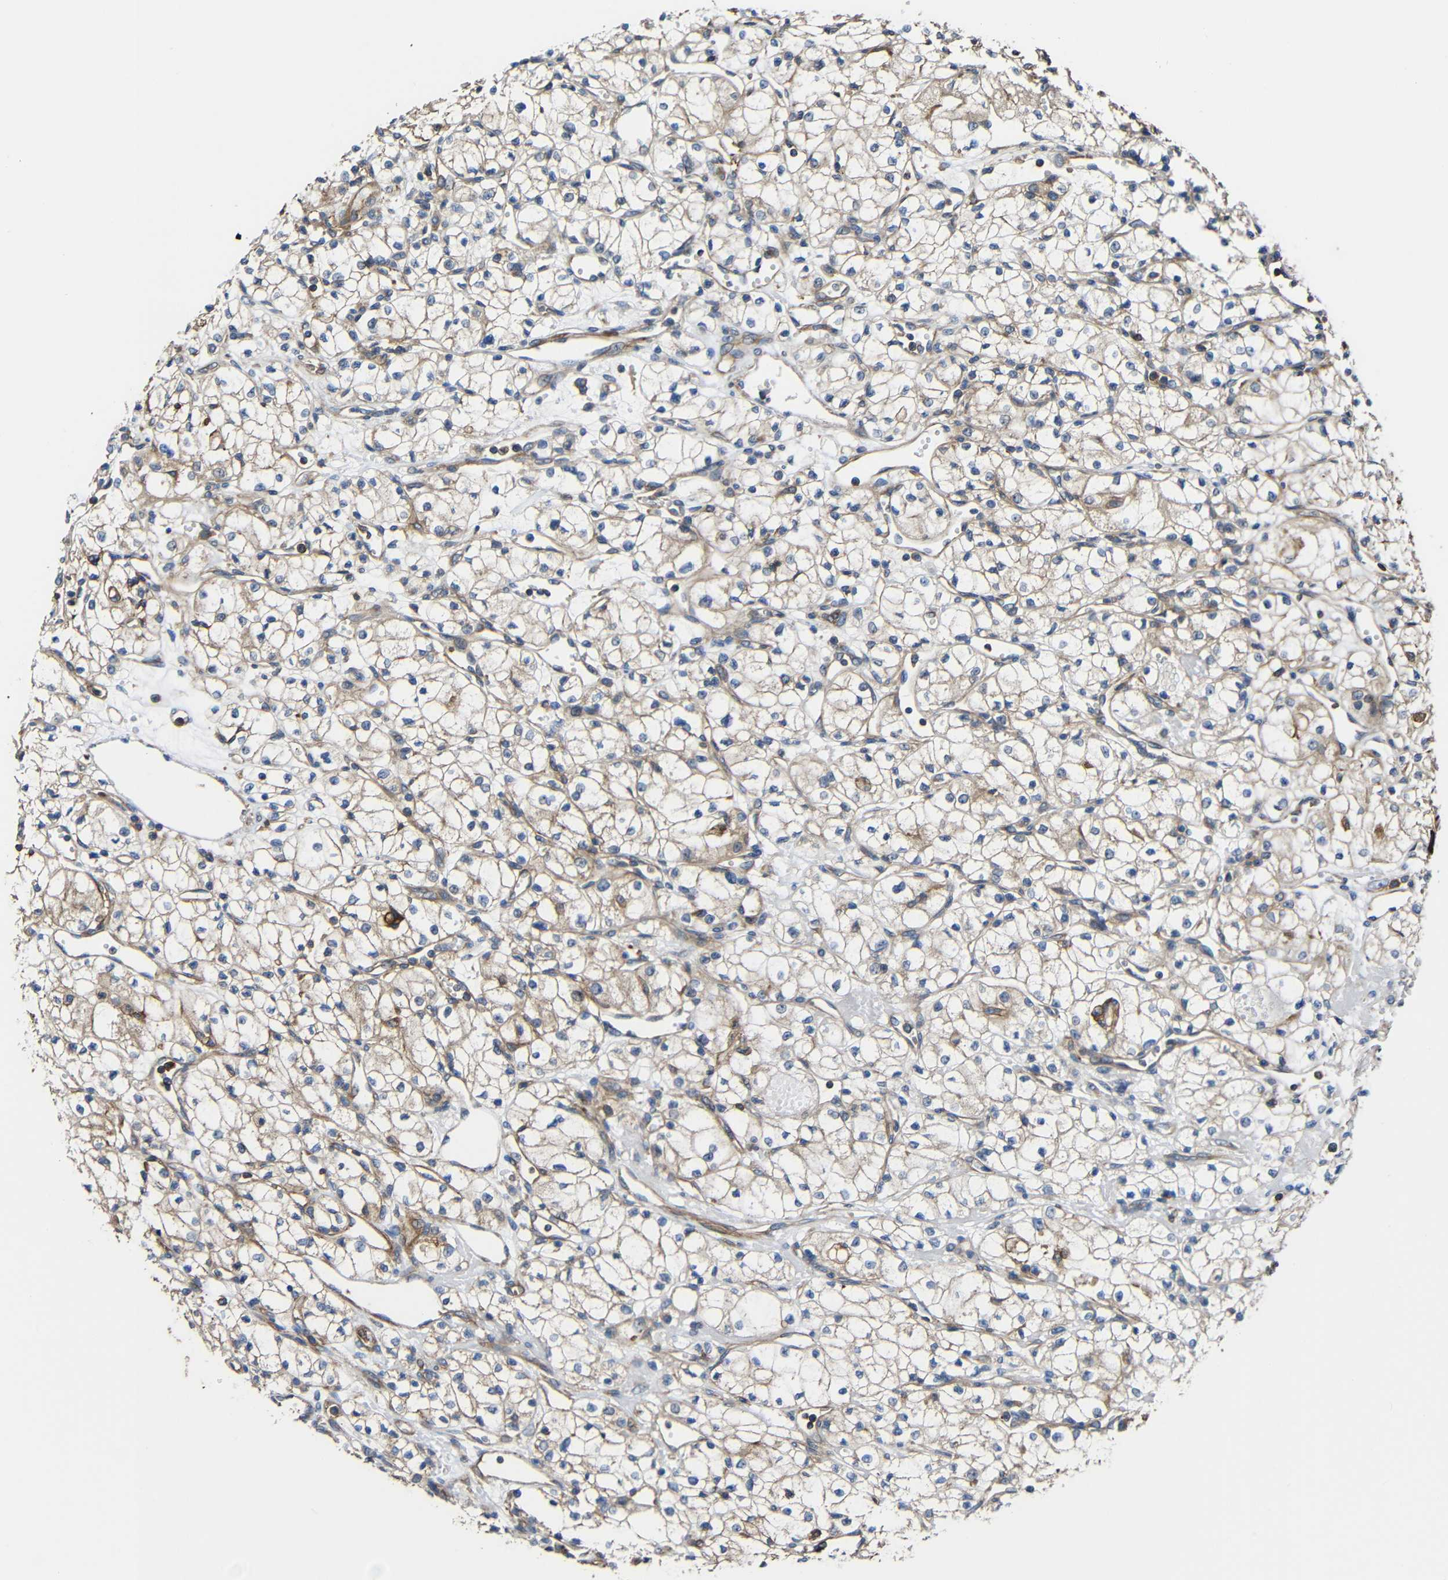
{"staining": {"intensity": "weak", "quantity": "<25%", "location": "cytoplasmic/membranous"}, "tissue": "renal cancer", "cell_type": "Tumor cells", "image_type": "cancer", "snomed": [{"axis": "morphology", "description": "Normal tissue, NOS"}, {"axis": "morphology", "description": "Adenocarcinoma, NOS"}, {"axis": "topography", "description": "Kidney"}], "caption": "Immunohistochemistry of renal cancer (adenocarcinoma) demonstrates no expression in tumor cells. Nuclei are stained in blue.", "gene": "RHOT2", "patient": {"sex": "male", "age": 59}}